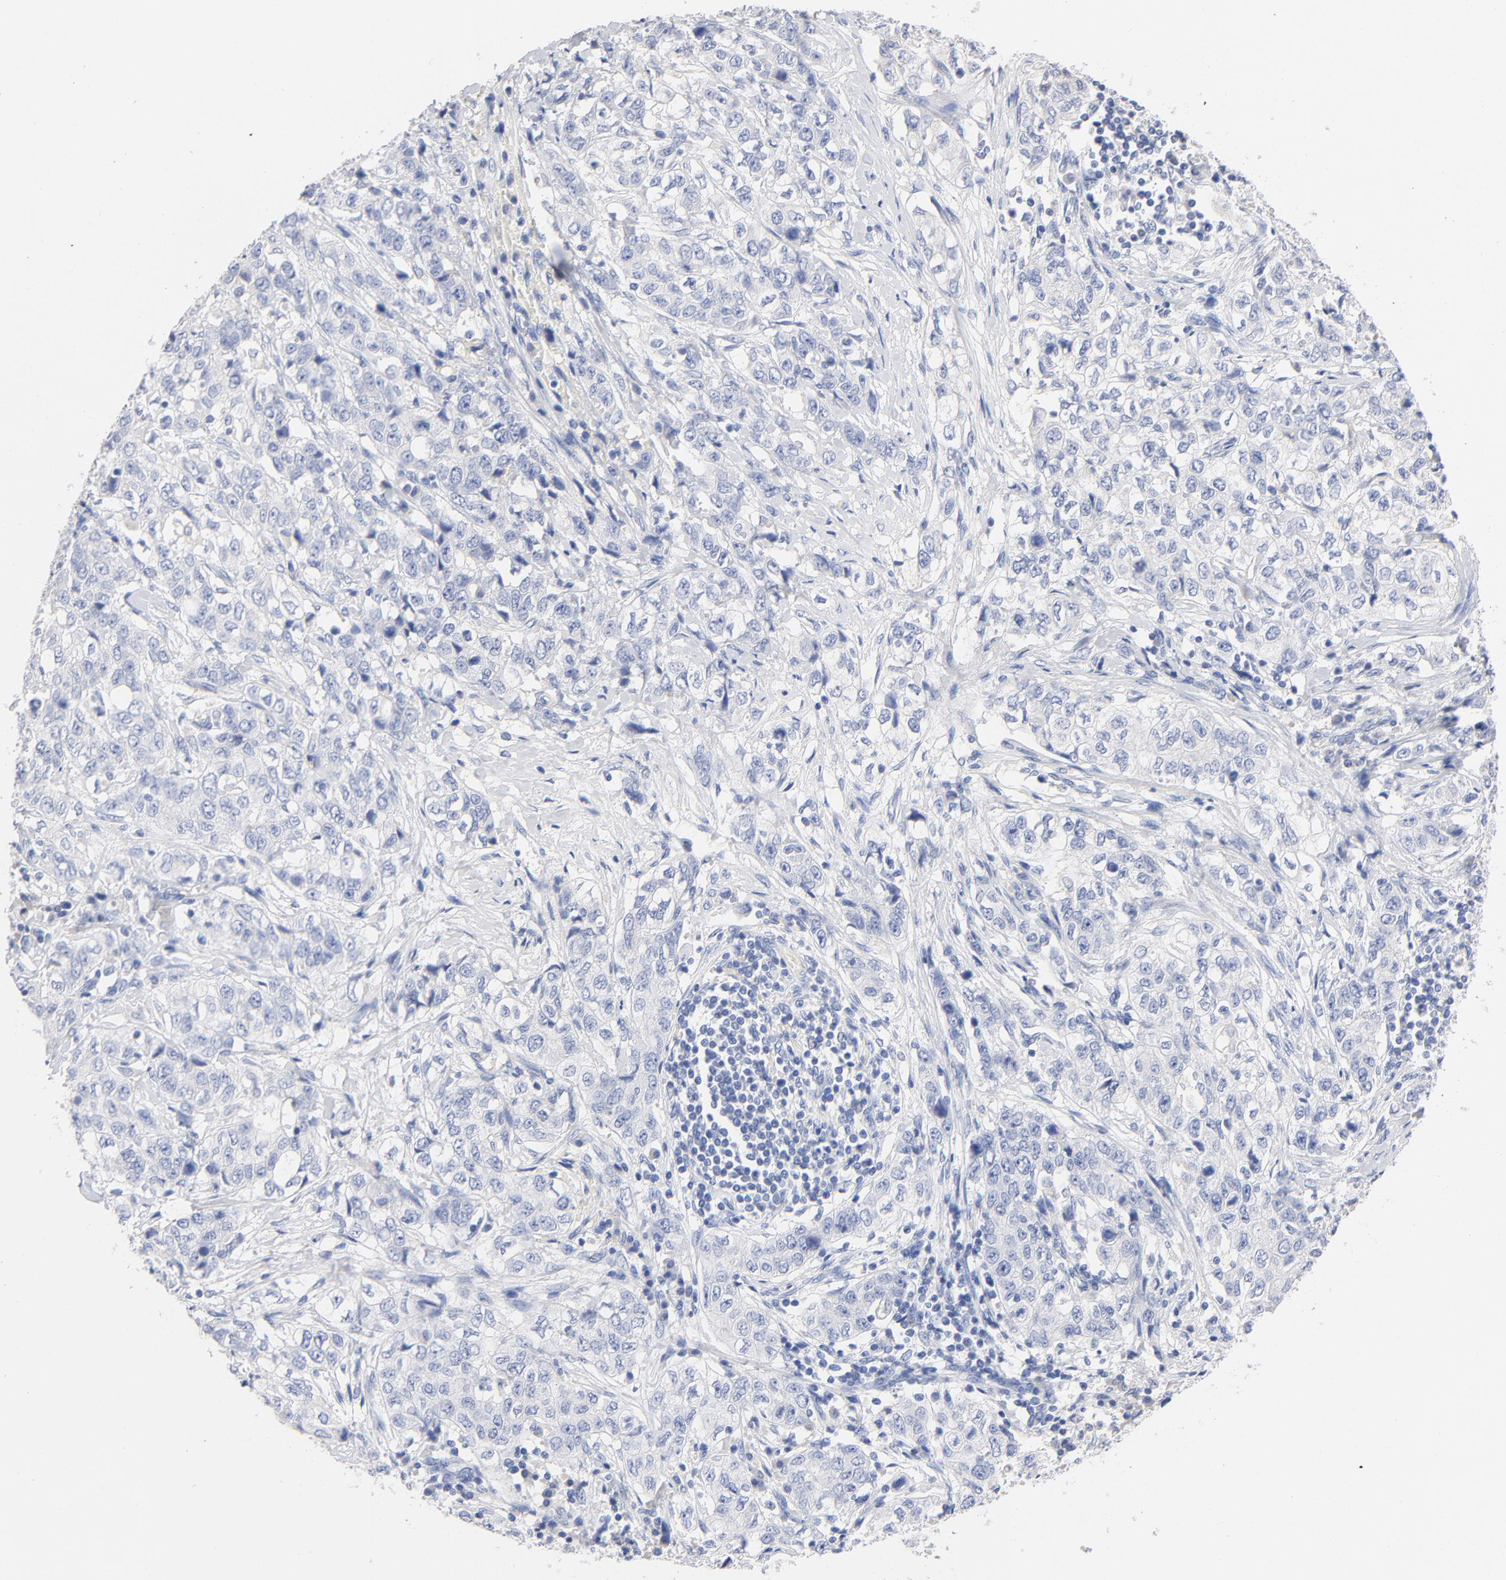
{"staining": {"intensity": "negative", "quantity": "none", "location": "none"}, "tissue": "stomach cancer", "cell_type": "Tumor cells", "image_type": "cancer", "snomed": [{"axis": "morphology", "description": "Adenocarcinoma, NOS"}, {"axis": "topography", "description": "Stomach"}], "caption": "An immunohistochemistry (IHC) photomicrograph of stomach adenocarcinoma is shown. There is no staining in tumor cells of stomach adenocarcinoma.", "gene": "CPS1", "patient": {"sex": "male", "age": 48}}